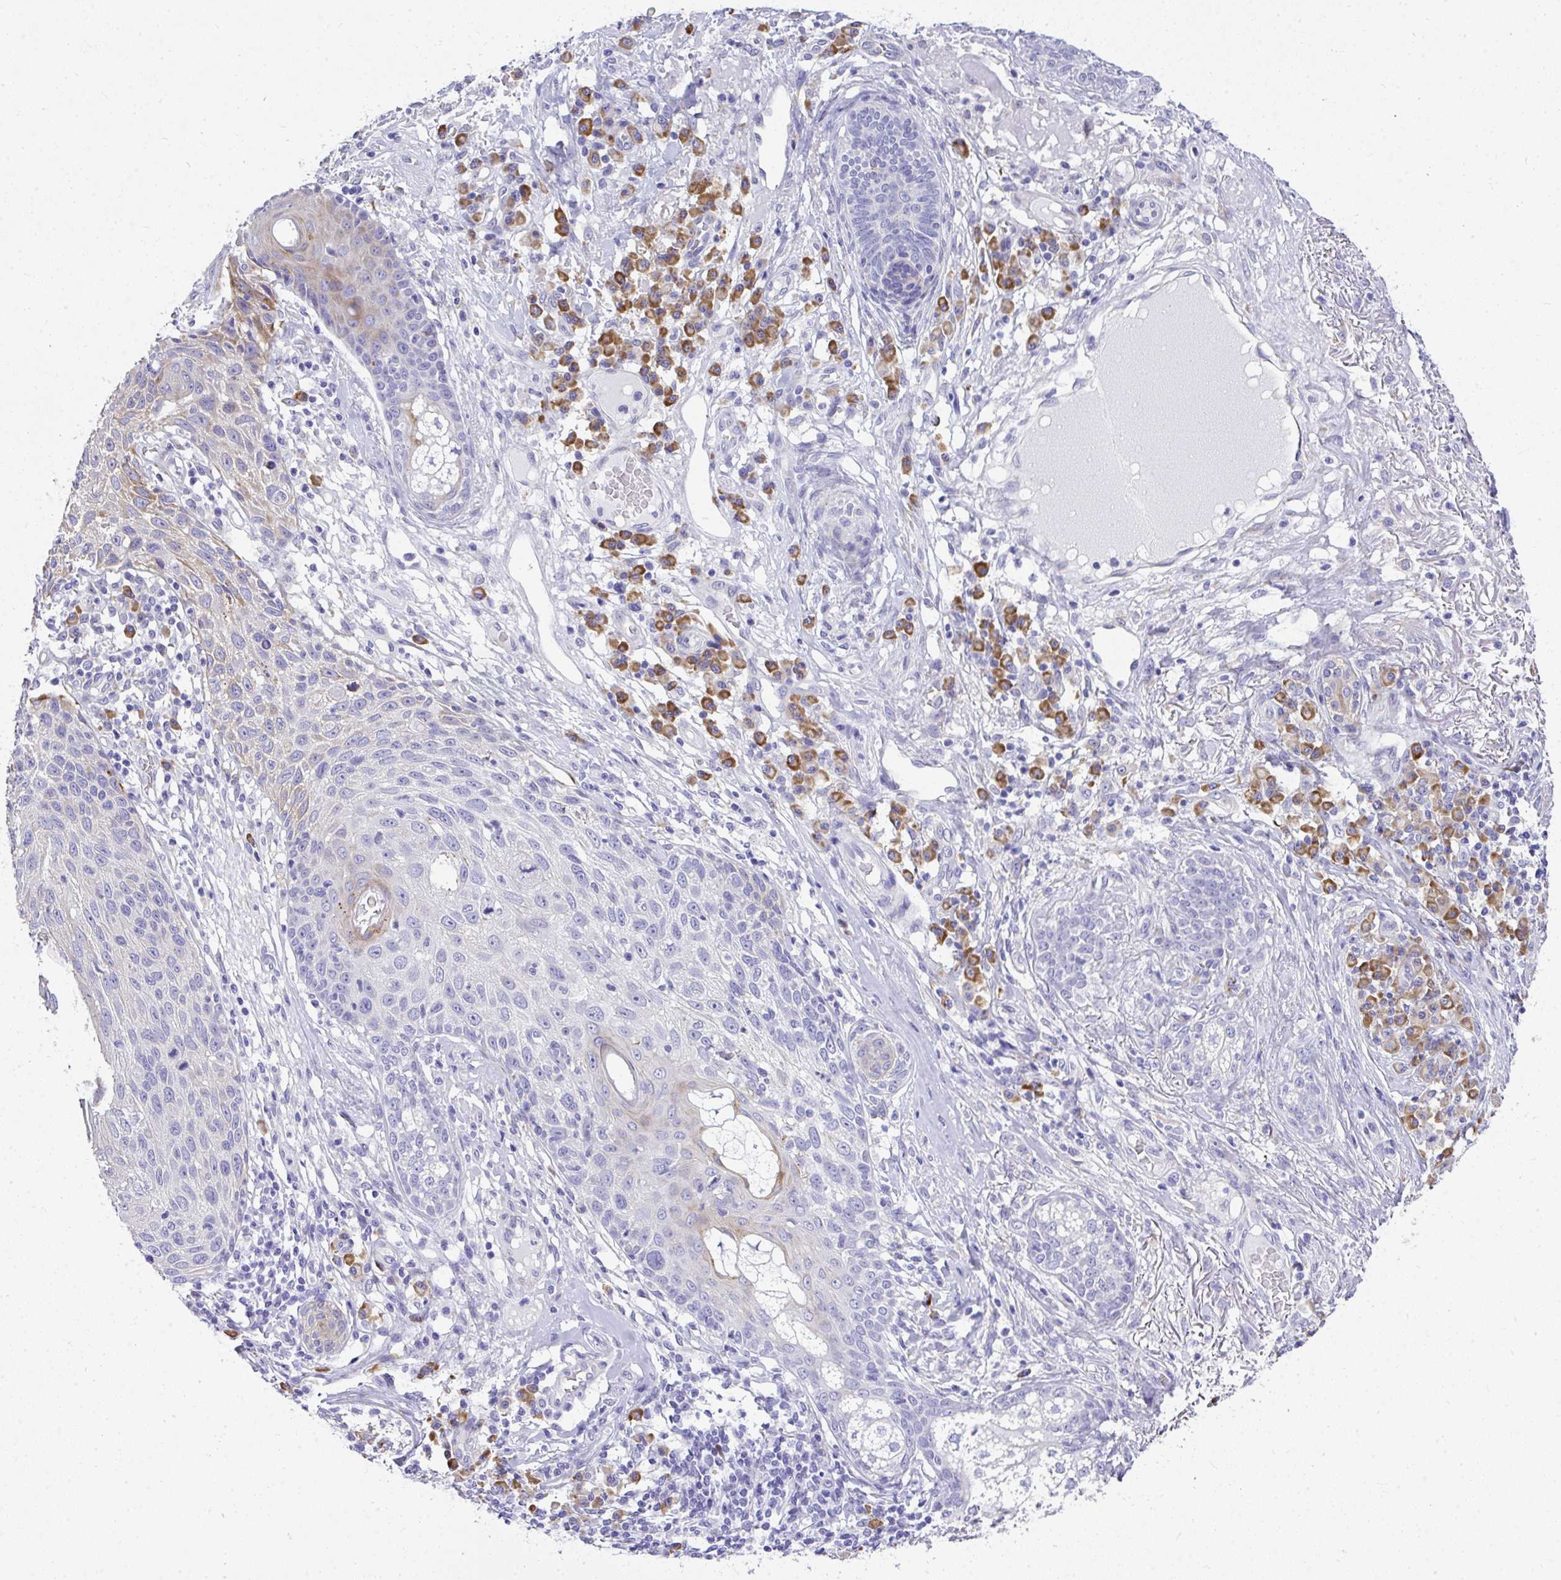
{"staining": {"intensity": "negative", "quantity": "none", "location": "none"}, "tissue": "skin cancer", "cell_type": "Tumor cells", "image_type": "cancer", "snomed": [{"axis": "morphology", "description": "Squamous cell carcinoma, NOS"}, {"axis": "topography", "description": "Skin"}], "caption": "Human skin cancer (squamous cell carcinoma) stained for a protein using IHC displays no staining in tumor cells.", "gene": "ADRA2C", "patient": {"sex": "female", "age": 87}}